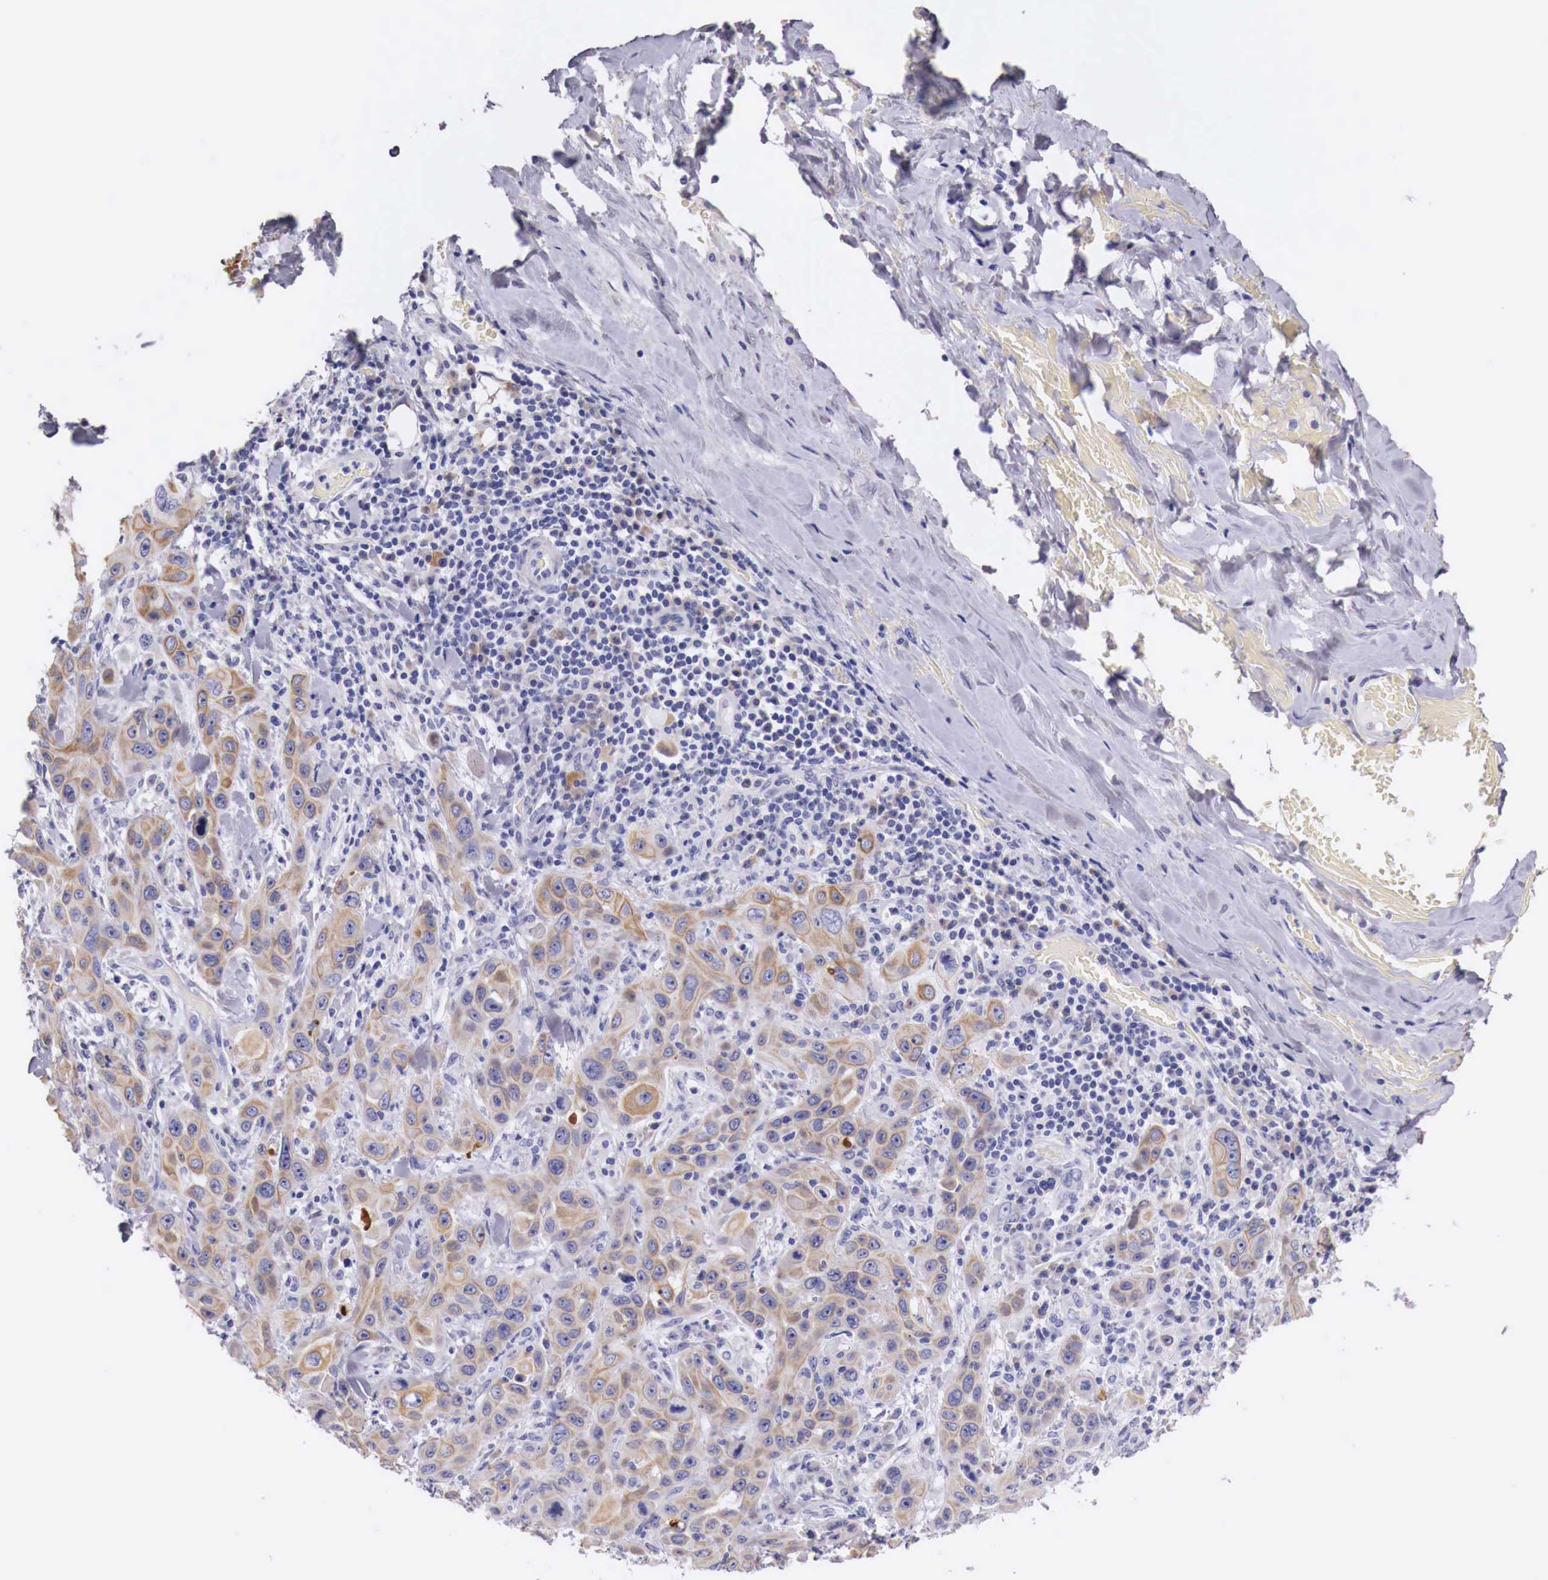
{"staining": {"intensity": "weak", "quantity": ">75%", "location": "cytoplasmic/membranous"}, "tissue": "skin cancer", "cell_type": "Tumor cells", "image_type": "cancer", "snomed": [{"axis": "morphology", "description": "Squamous cell carcinoma, NOS"}, {"axis": "topography", "description": "Skin"}], "caption": "Immunohistochemical staining of human skin cancer shows low levels of weak cytoplasmic/membranous protein expression in about >75% of tumor cells.", "gene": "NREP", "patient": {"sex": "male", "age": 84}}